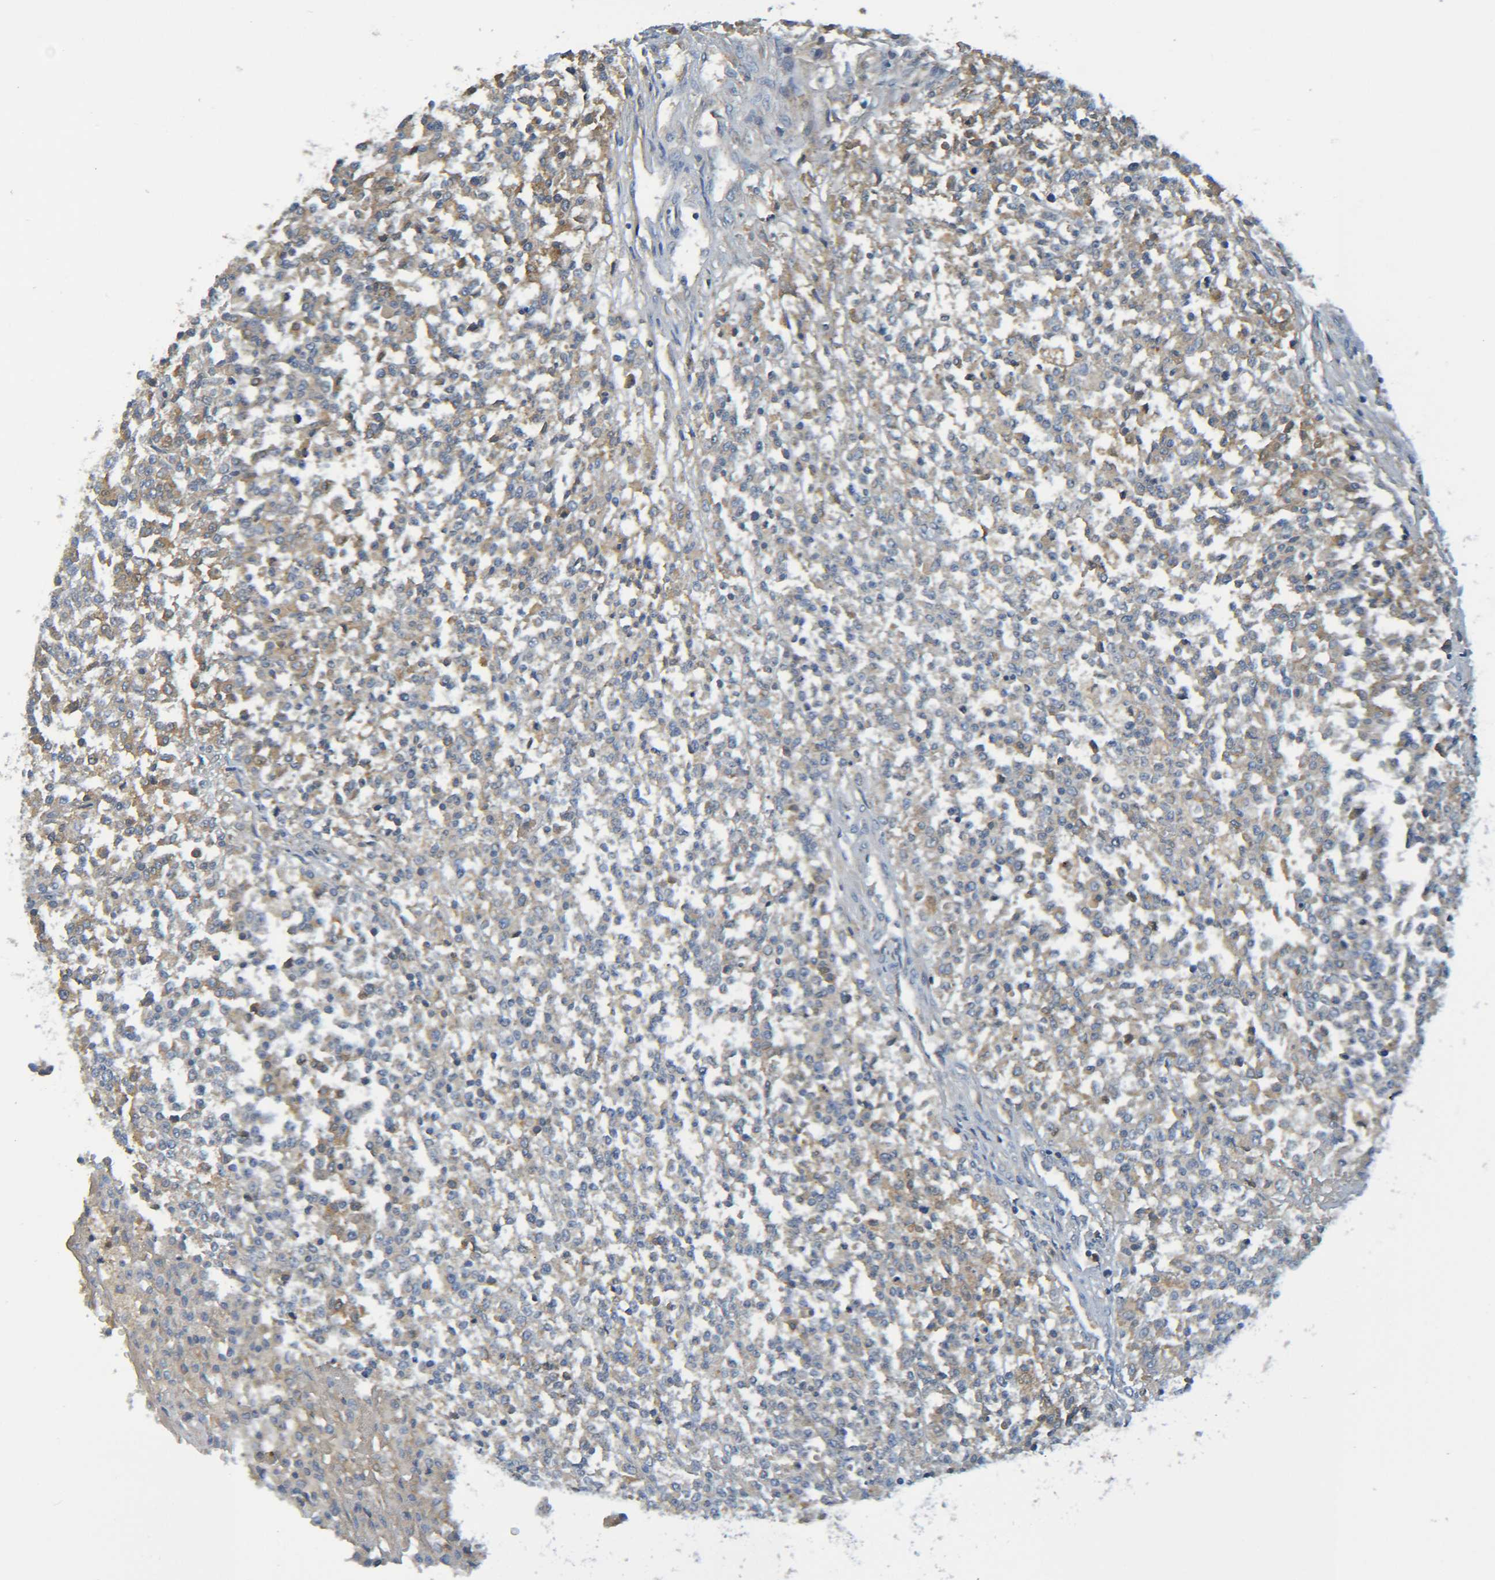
{"staining": {"intensity": "moderate", "quantity": ">75%", "location": "cytoplasmic/membranous"}, "tissue": "testis cancer", "cell_type": "Tumor cells", "image_type": "cancer", "snomed": [{"axis": "morphology", "description": "Seminoma, NOS"}, {"axis": "topography", "description": "Testis"}], "caption": "Immunohistochemical staining of testis cancer (seminoma) exhibits moderate cytoplasmic/membranous protein staining in approximately >75% of tumor cells.", "gene": "C1QA", "patient": {"sex": "male", "age": 59}}